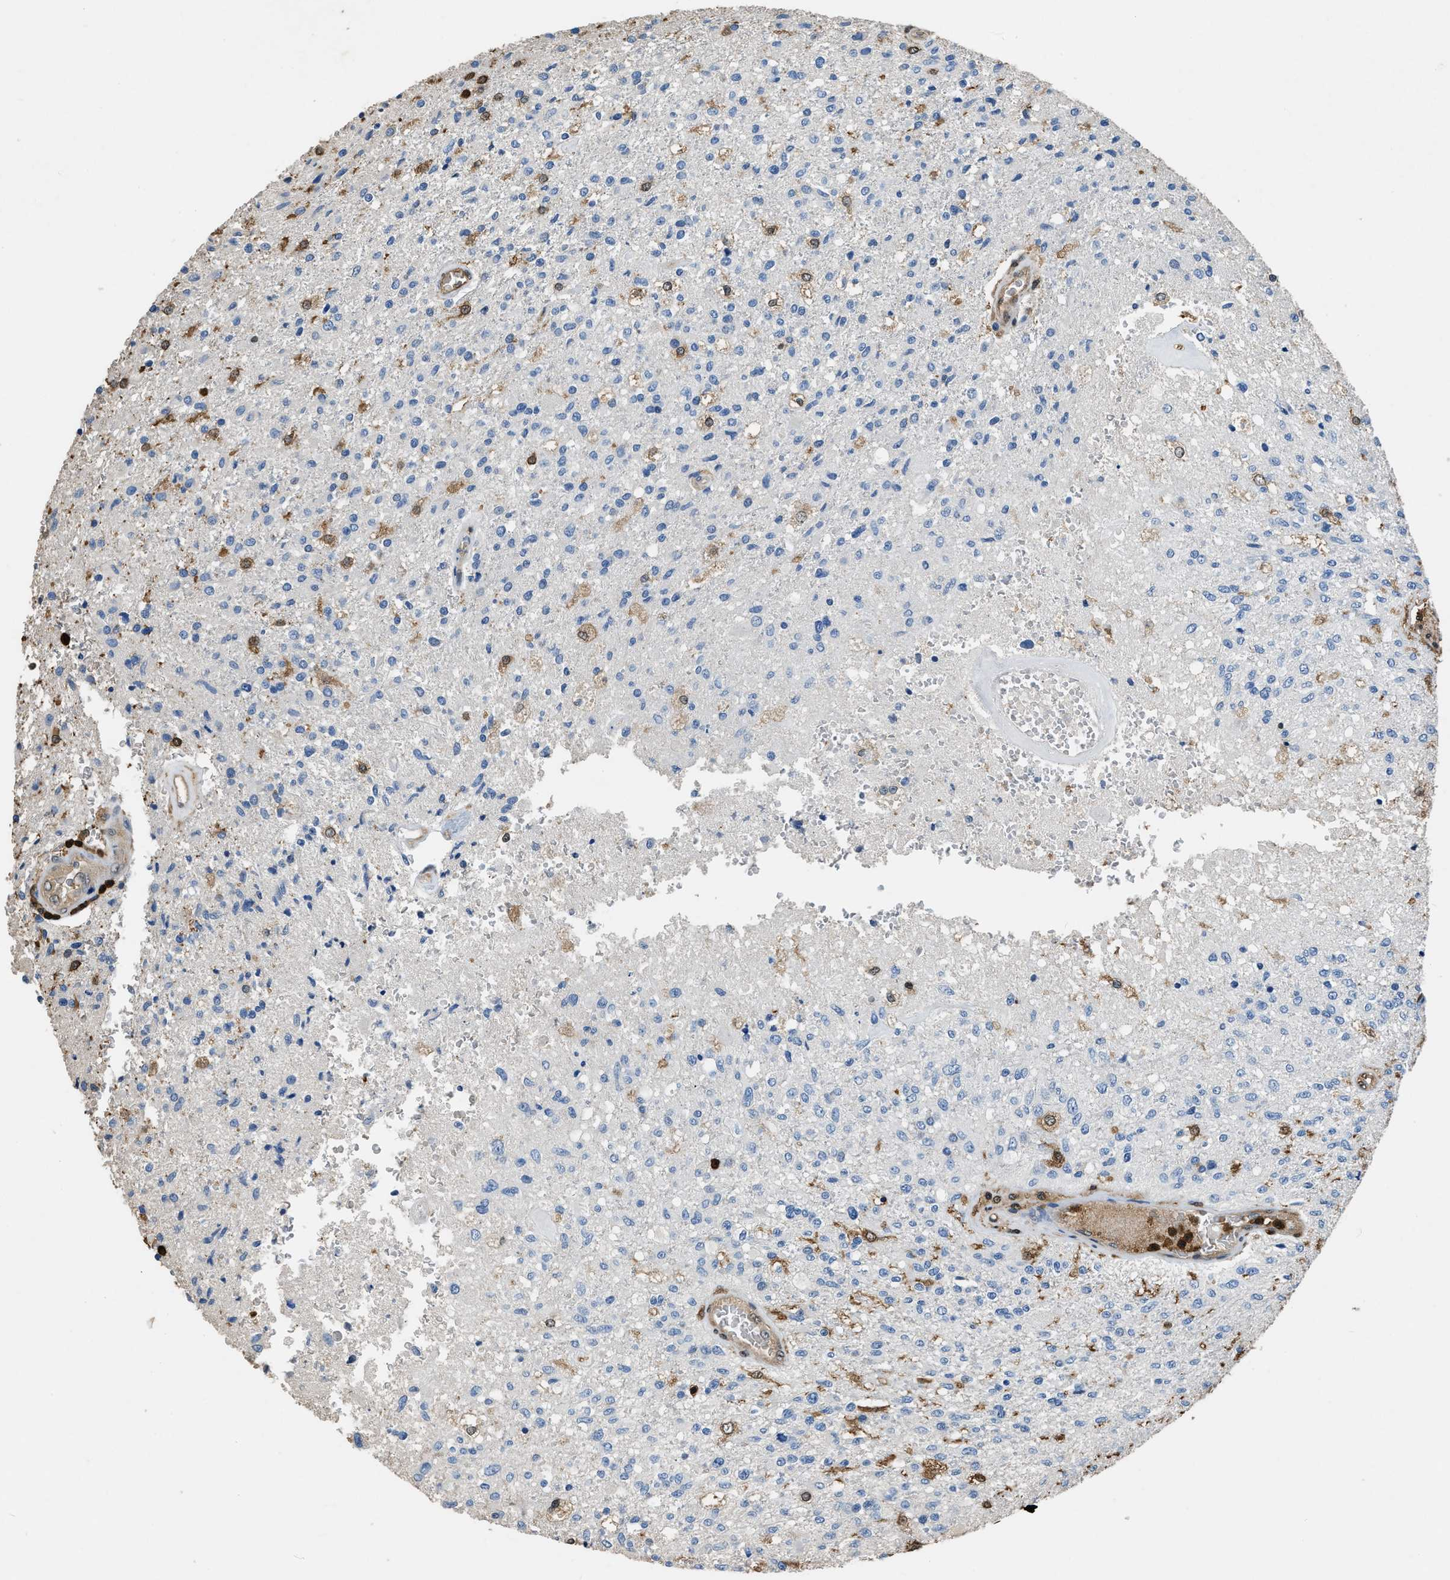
{"staining": {"intensity": "moderate", "quantity": "<25%", "location": "cytoplasmic/membranous,nuclear"}, "tissue": "glioma", "cell_type": "Tumor cells", "image_type": "cancer", "snomed": [{"axis": "morphology", "description": "Normal tissue, NOS"}, {"axis": "morphology", "description": "Glioma, malignant, High grade"}, {"axis": "topography", "description": "Cerebral cortex"}], "caption": "DAB immunohistochemical staining of human malignant glioma (high-grade) displays moderate cytoplasmic/membranous and nuclear protein expression in about <25% of tumor cells. (DAB IHC, brown staining for protein, blue staining for nuclei).", "gene": "ARHGDIB", "patient": {"sex": "male", "age": 77}}